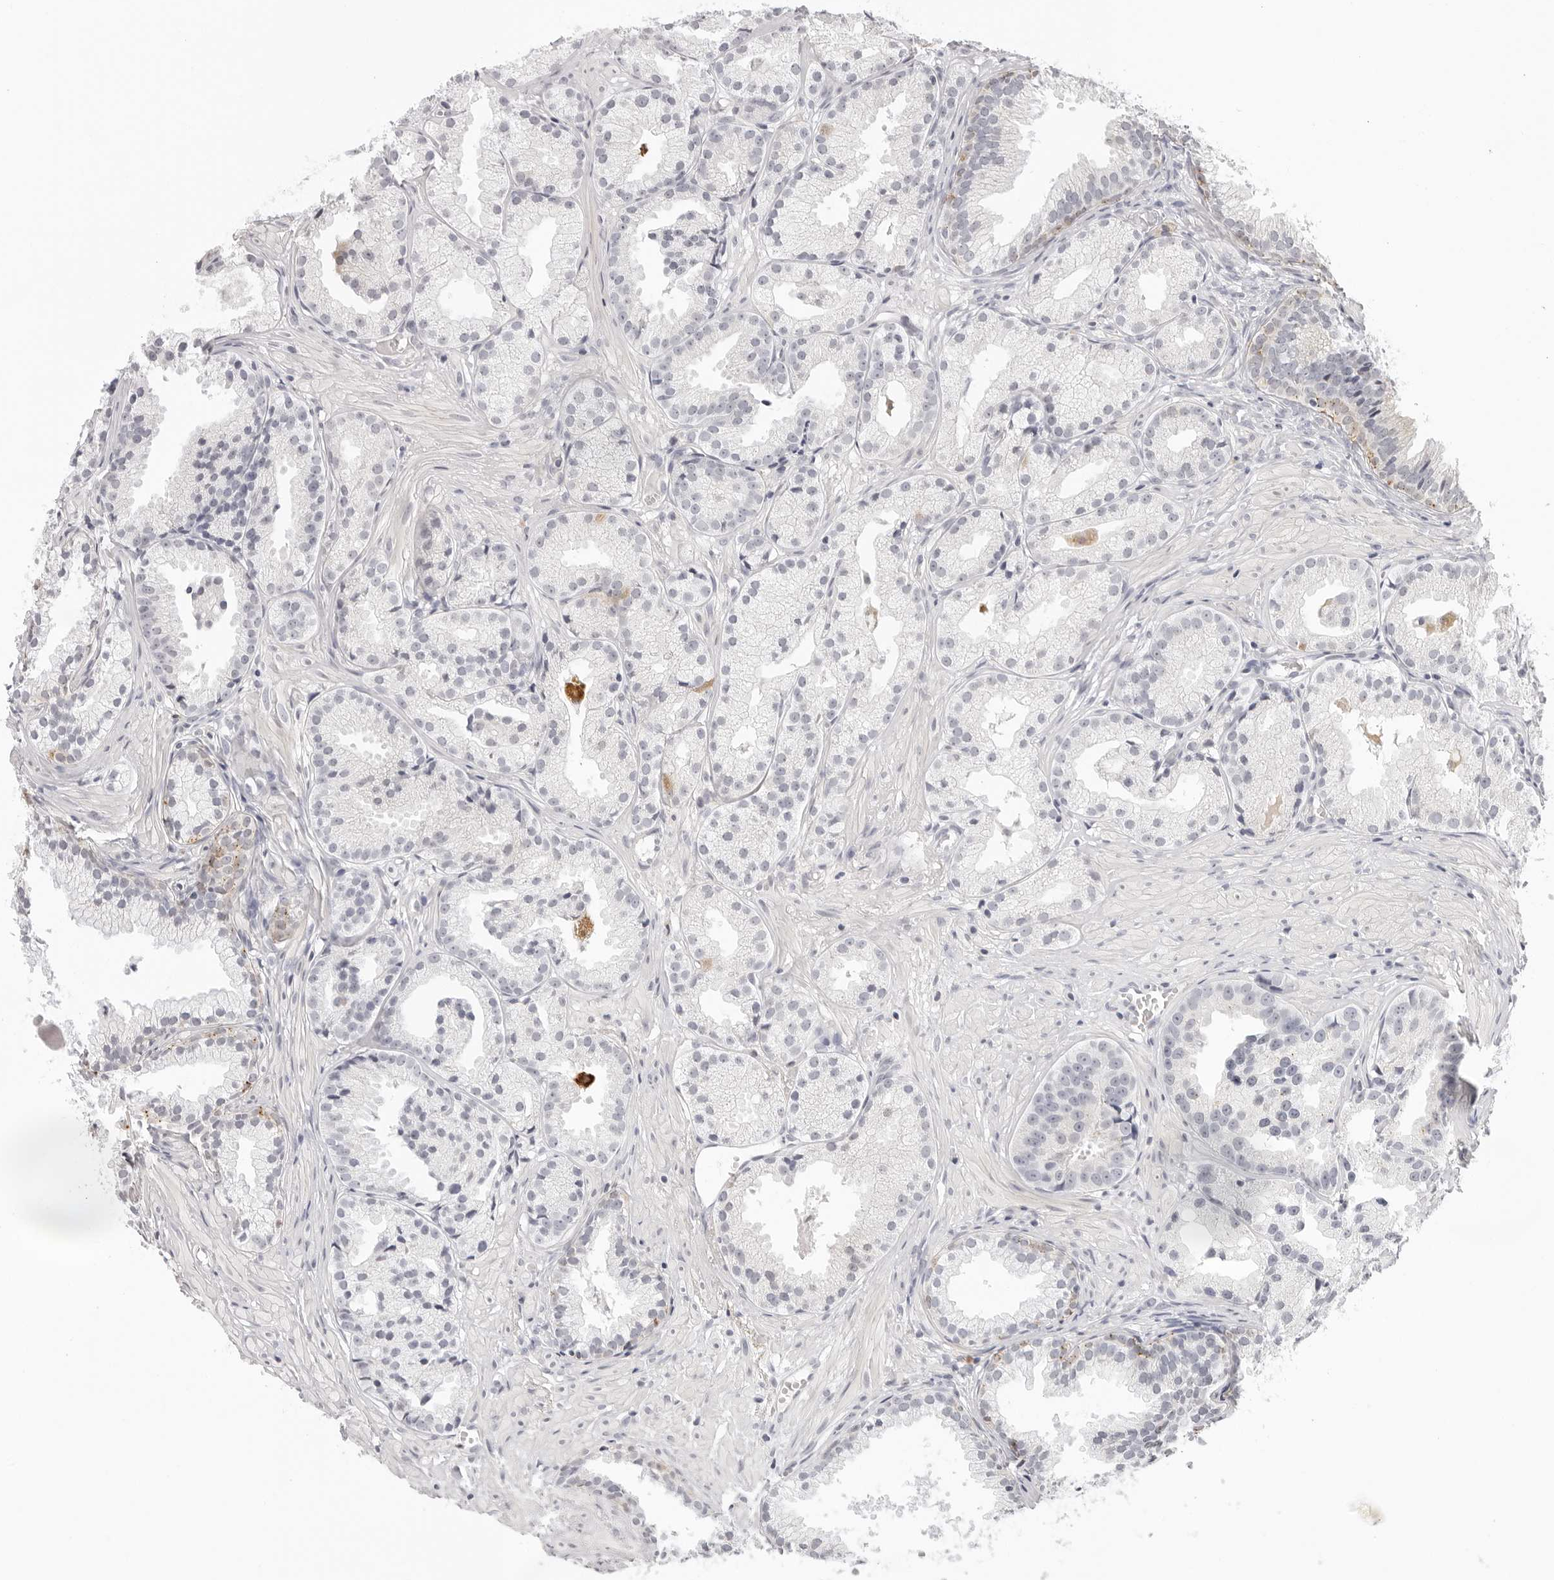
{"staining": {"intensity": "negative", "quantity": "none", "location": "none"}, "tissue": "prostate cancer", "cell_type": "Tumor cells", "image_type": "cancer", "snomed": [{"axis": "morphology", "description": "Adenocarcinoma, Low grade"}, {"axis": "topography", "description": "Prostate"}], "caption": "Image shows no protein staining in tumor cells of prostate cancer (adenocarcinoma (low-grade)) tissue. (DAB immunohistochemistry (IHC) visualized using brightfield microscopy, high magnification).", "gene": "STRADB", "patient": {"sex": "male", "age": 88}}